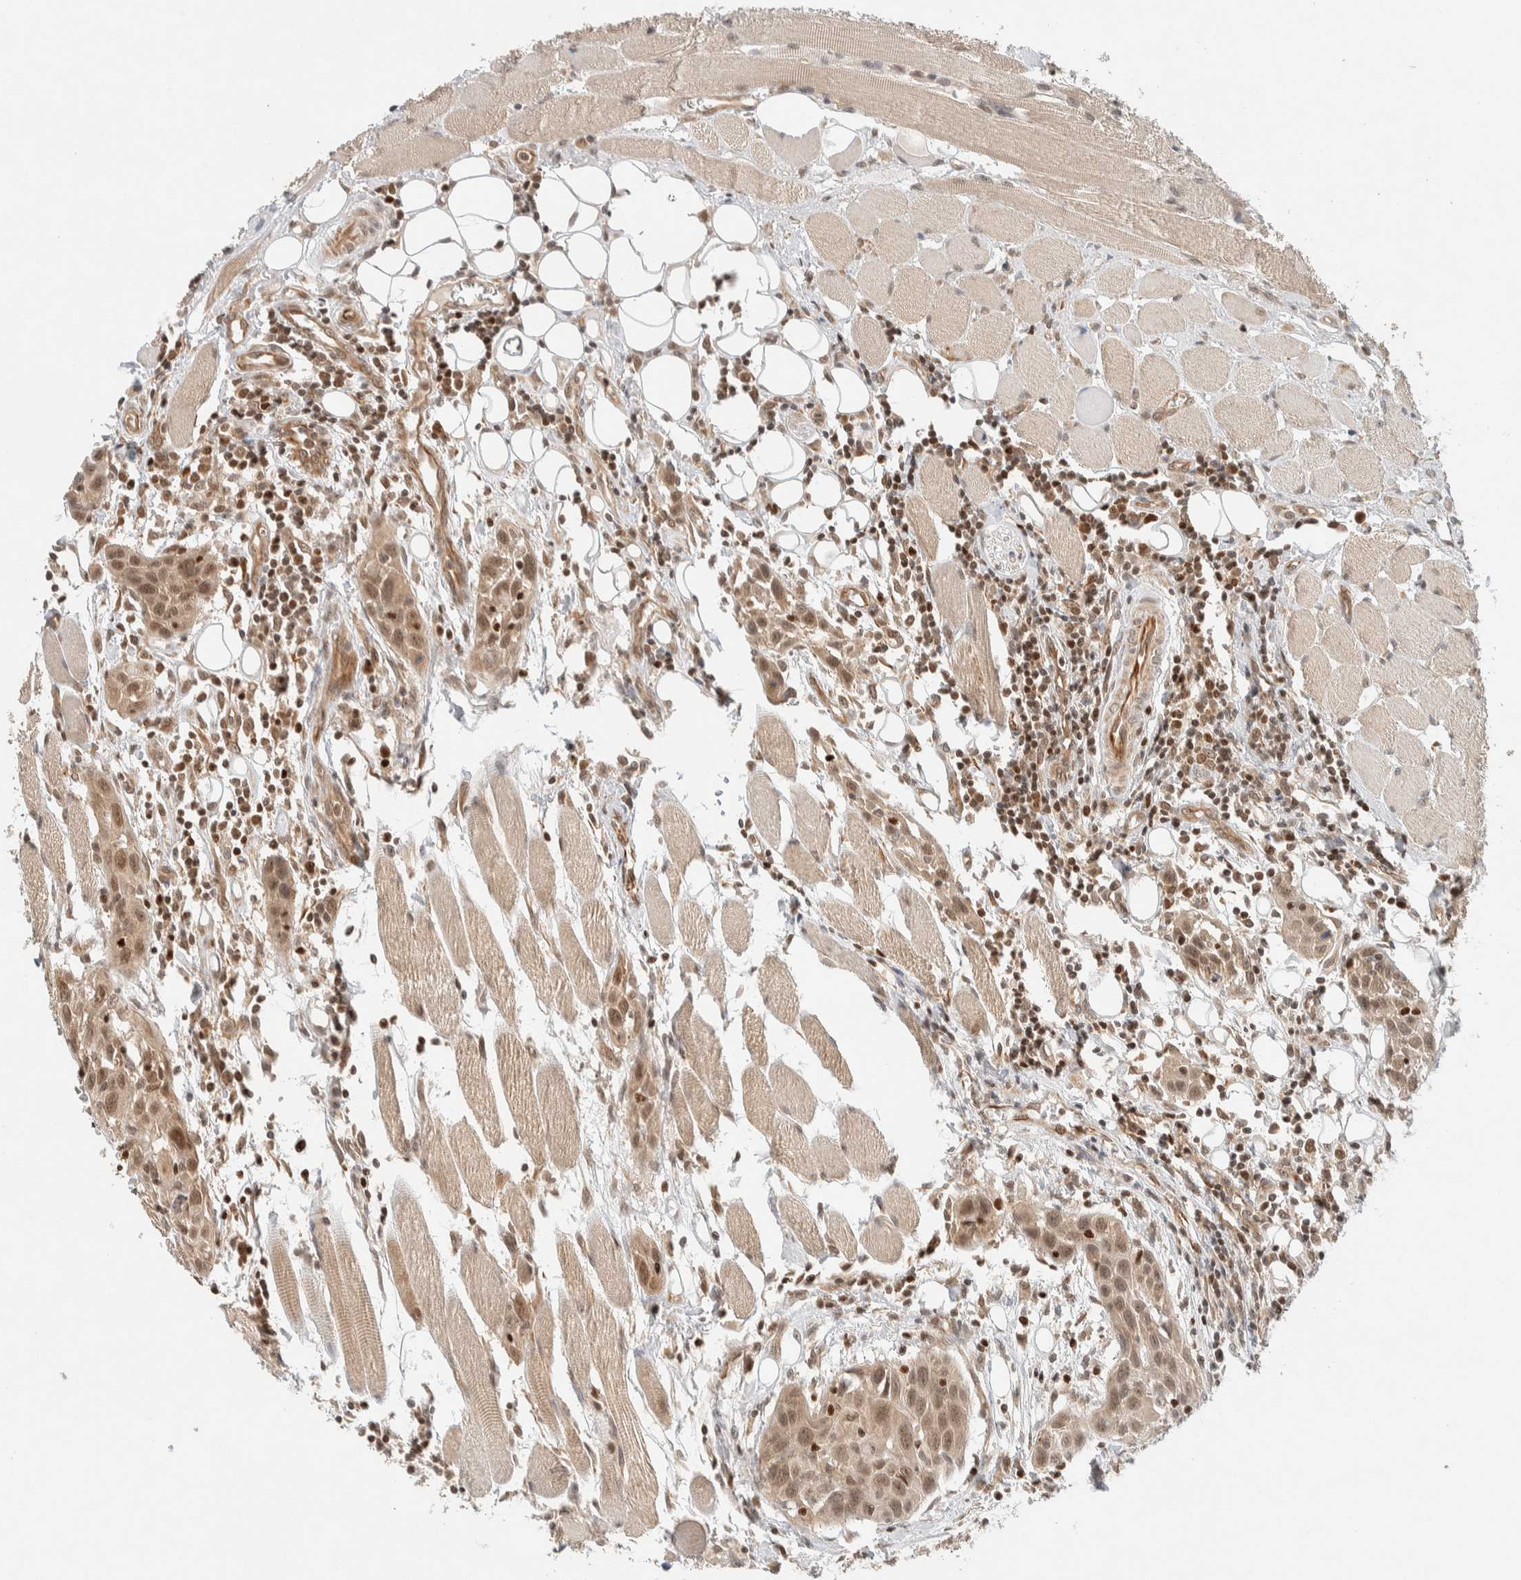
{"staining": {"intensity": "weak", "quantity": ">75%", "location": "cytoplasmic/membranous,nuclear"}, "tissue": "head and neck cancer", "cell_type": "Tumor cells", "image_type": "cancer", "snomed": [{"axis": "morphology", "description": "Squamous cell carcinoma, NOS"}, {"axis": "topography", "description": "Oral tissue"}, {"axis": "topography", "description": "Head-Neck"}], "caption": "DAB (3,3'-diaminobenzidine) immunohistochemical staining of human squamous cell carcinoma (head and neck) shows weak cytoplasmic/membranous and nuclear protein positivity in approximately >75% of tumor cells.", "gene": "C8orf76", "patient": {"sex": "female", "age": 50}}